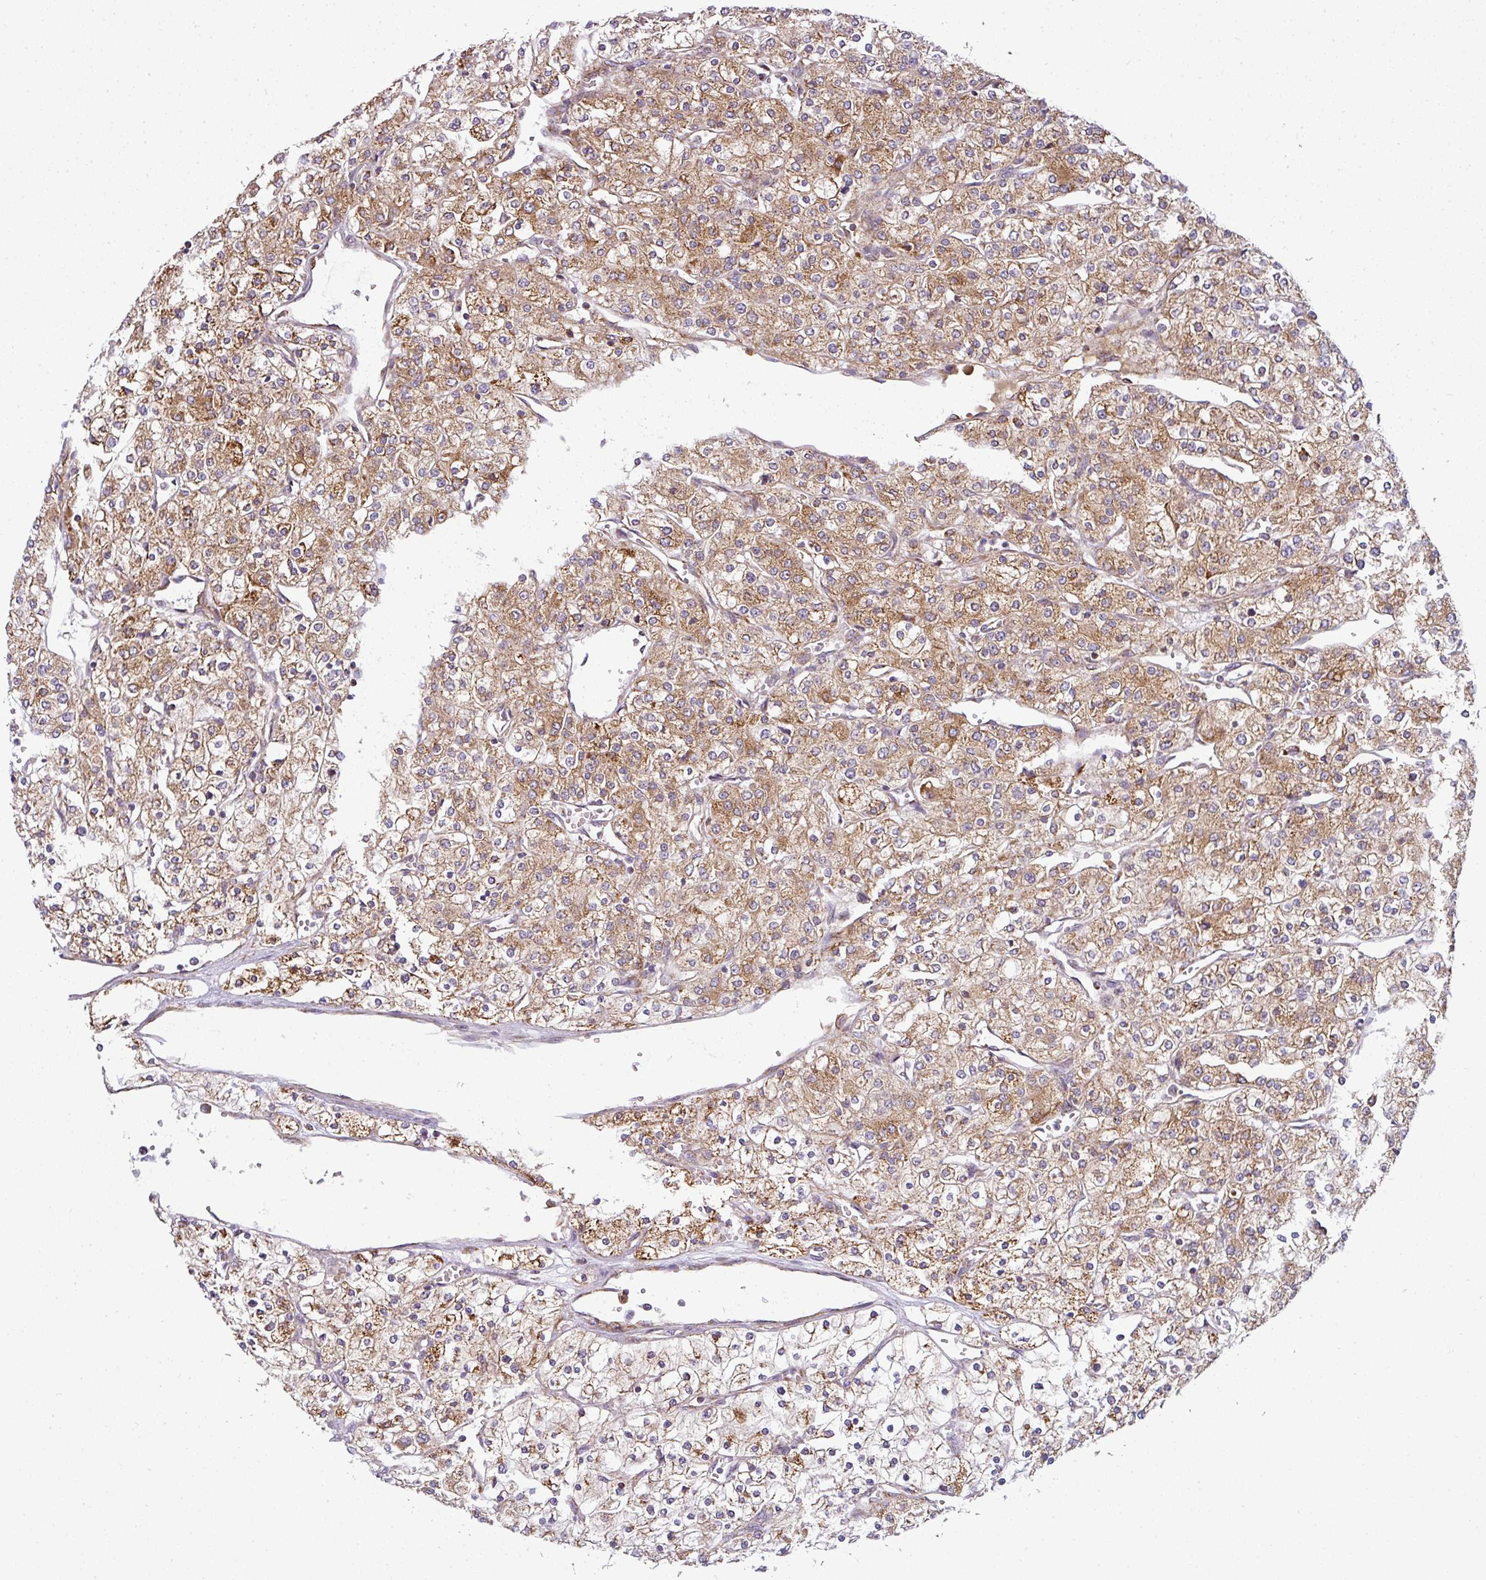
{"staining": {"intensity": "moderate", "quantity": ">75%", "location": "cytoplasmic/membranous"}, "tissue": "renal cancer", "cell_type": "Tumor cells", "image_type": "cancer", "snomed": [{"axis": "morphology", "description": "Adenocarcinoma, NOS"}, {"axis": "topography", "description": "Kidney"}], "caption": "A medium amount of moderate cytoplasmic/membranous staining is identified in approximately >75% of tumor cells in renal cancer tissue.", "gene": "PRELID3B", "patient": {"sex": "male", "age": 80}}